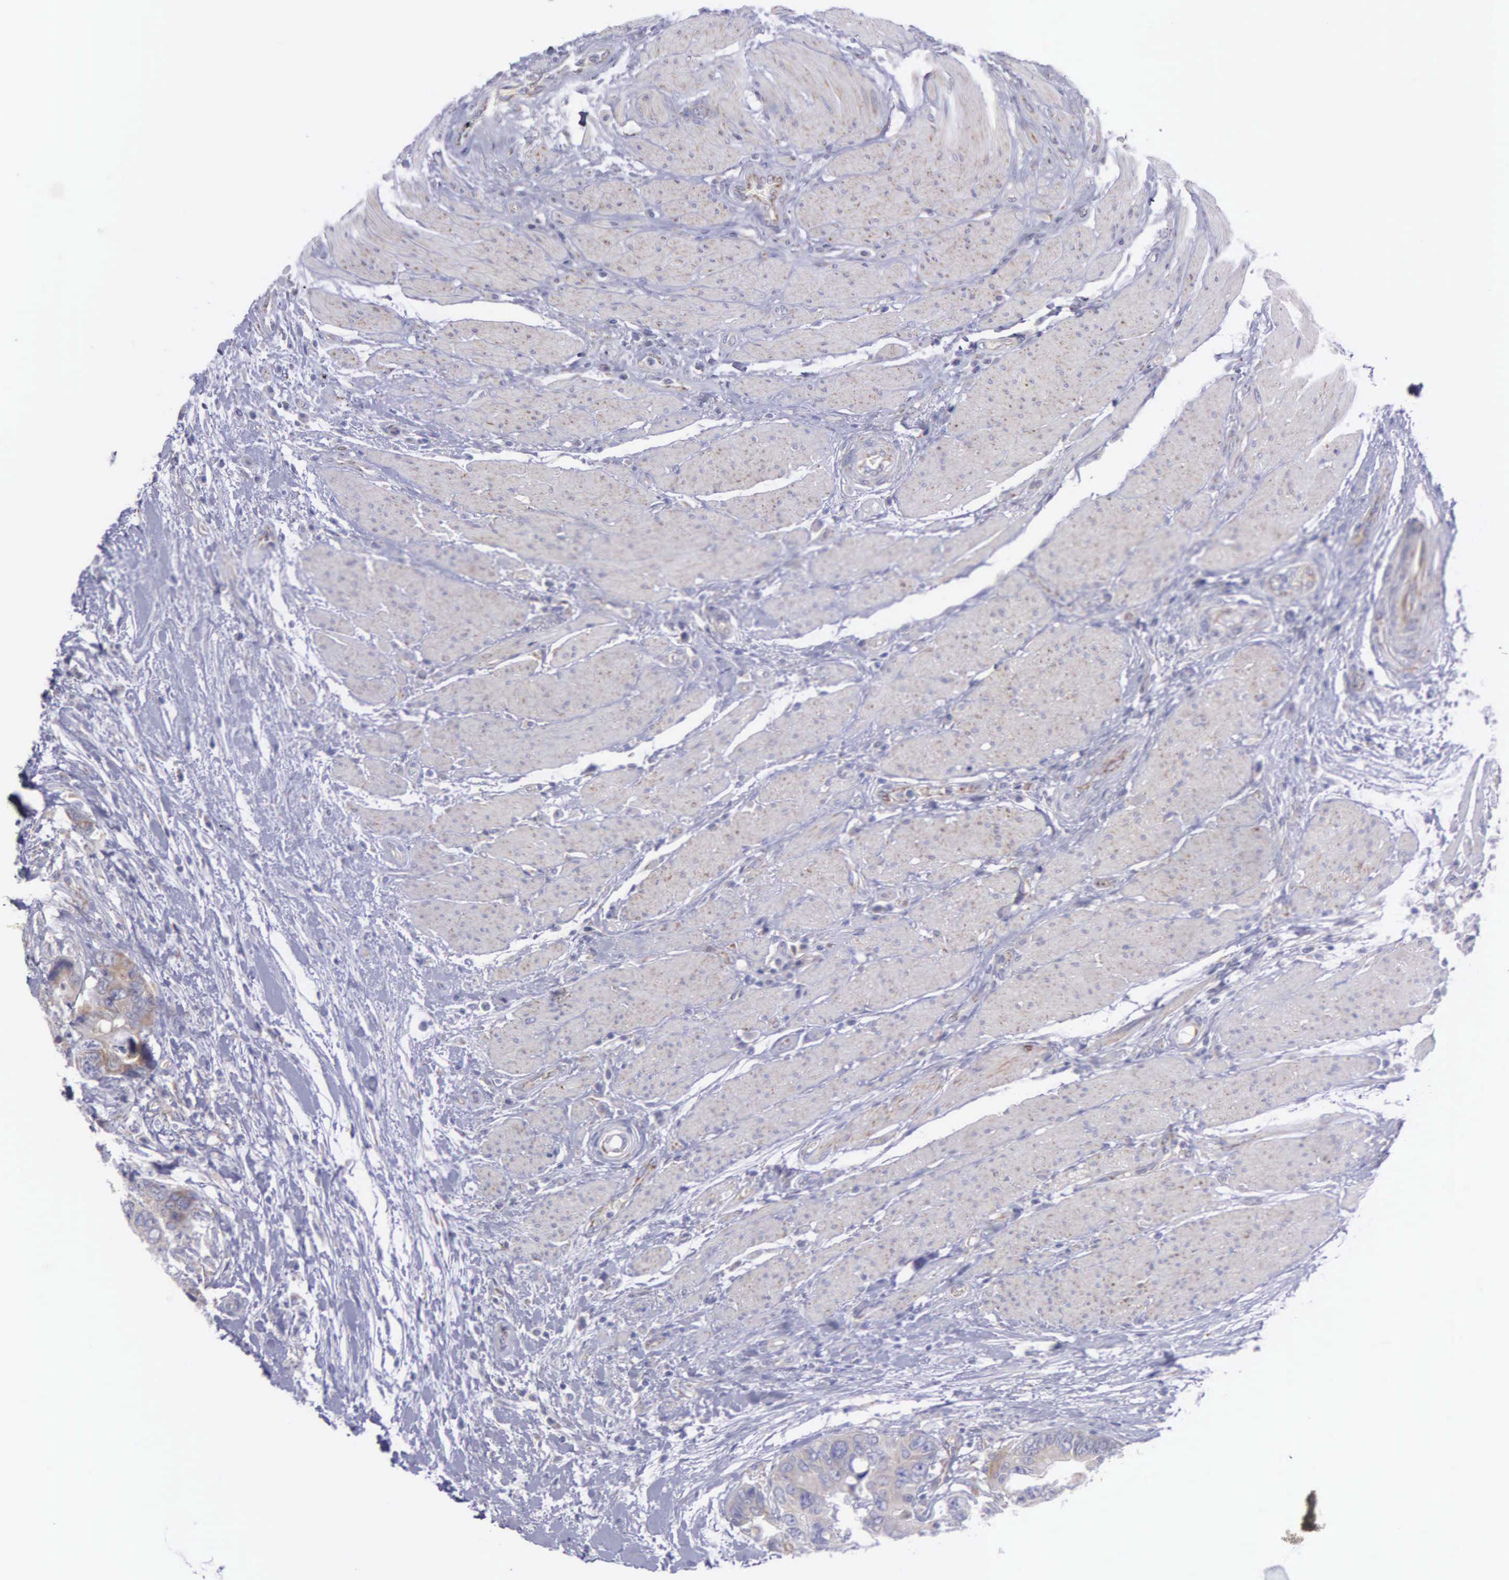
{"staining": {"intensity": "moderate", "quantity": "25%-75%", "location": "cytoplasmic/membranous"}, "tissue": "colorectal cancer", "cell_type": "Tumor cells", "image_type": "cancer", "snomed": [{"axis": "morphology", "description": "Adenocarcinoma, NOS"}, {"axis": "topography", "description": "Rectum"}], "caption": "DAB (3,3'-diaminobenzidine) immunohistochemical staining of human adenocarcinoma (colorectal) shows moderate cytoplasmic/membranous protein staining in about 25%-75% of tumor cells. The staining was performed using DAB (3,3'-diaminobenzidine), with brown indicating positive protein expression. Nuclei are stained blue with hematoxylin.", "gene": "SYNJ2BP", "patient": {"sex": "female", "age": 67}}